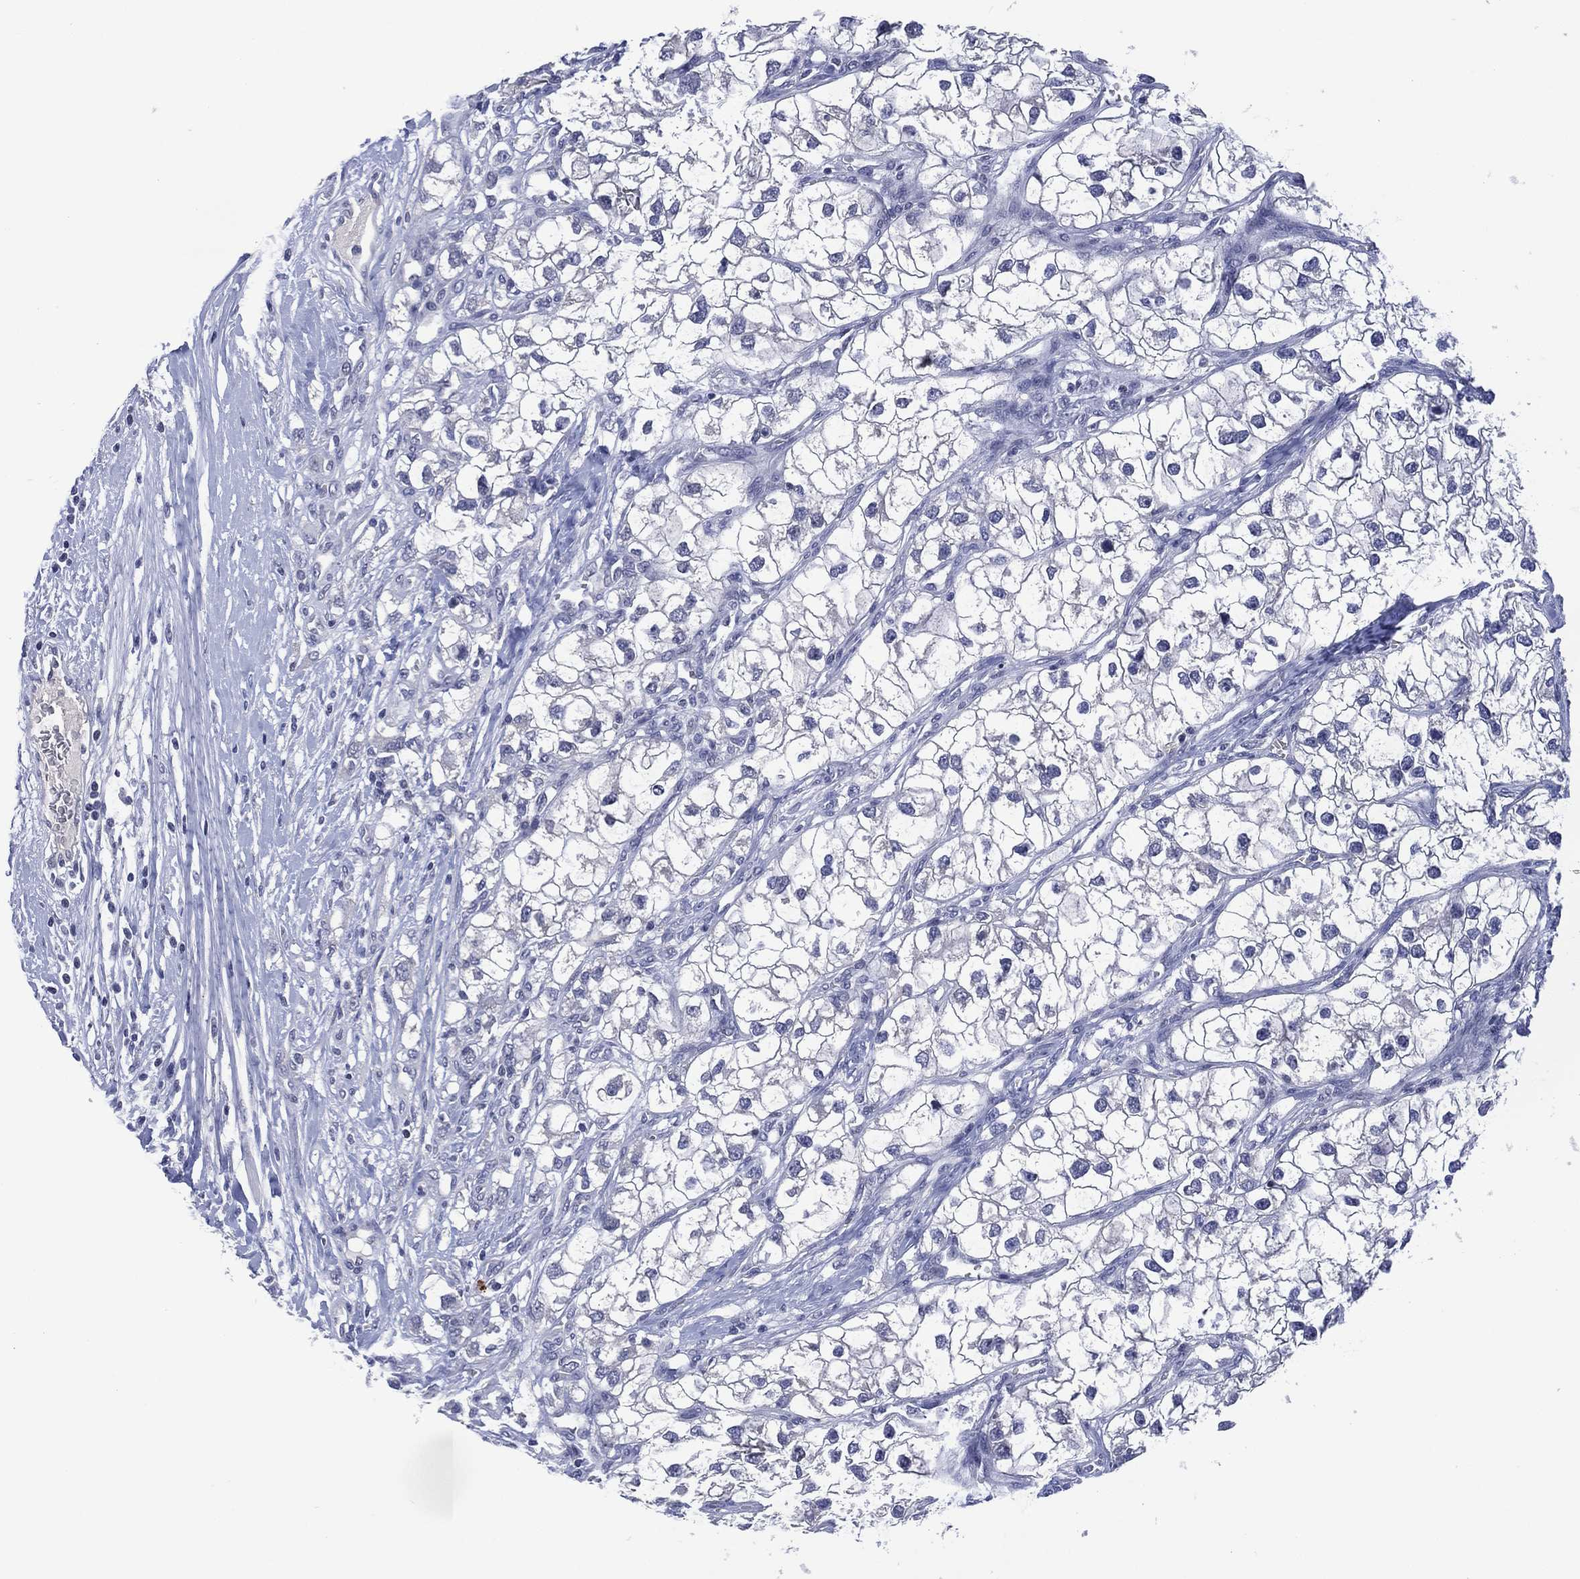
{"staining": {"intensity": "negative", "quantity": "none", "location": "none"}, "tissue": "renal cancer", "cell_type": "Tumor cells", "image_type": "cancer", "snomed": [{"axis": "morphology", "description": "Adenocarcinoma, NOS"}, {"axis": "topography", "description": "Kidney"}], "caption": "Tumor cells show no significant positivity in renal adenocarcinoma. (Stains: DAB immunohistochemistry (IHC) with hematoxylin counter stain, Microscopy: brightfield microscopy at high magnification).", "gene": "USP26", "patient": {"sex": "male", "age": 59}}